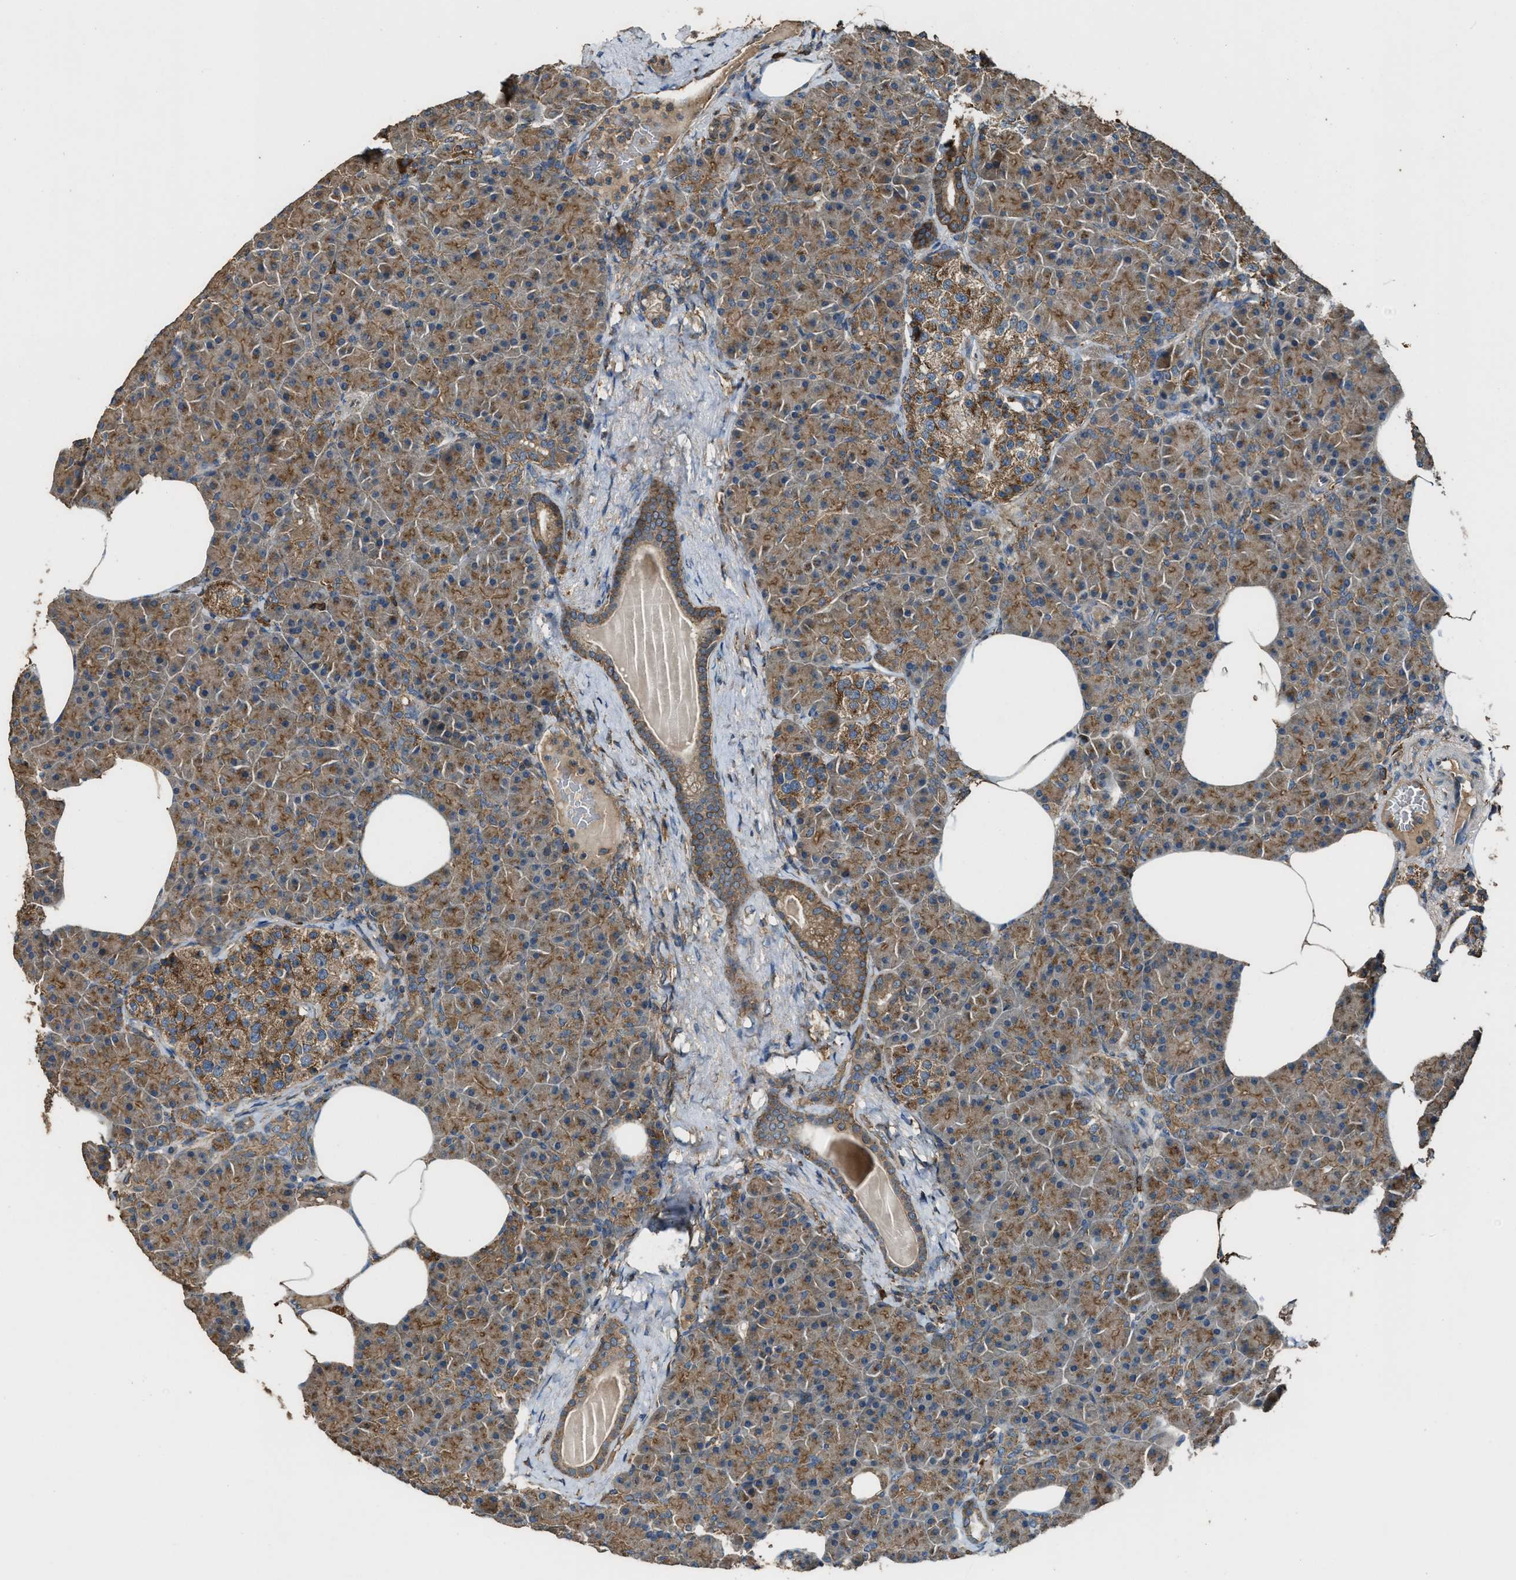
{"staining": {"intensity": "moderate", "quantity": ">75%", "location": "cytoplasmic/membranous"}, "tissue": "pancreas", "cell_type": "Exocrine glandular cells", "image_type": "normal", "snomed": [{"axis": "morphology", "description": "Normal tissue, NOS"}, {"axis": "topography", "description": "Pancreas"}], "caption": "Immunohistochemical staining of benign human pancreas shows moderate cytoplasmic/membranous protein expression in about >75% of exocrine glandular cells. (Stains: DAB in brown, nuclei in blue, Microscopy: brightfield microscopy at high magnification).", "gene": "MAP3K8", "patient": {"sex": "female", "age": 70}}